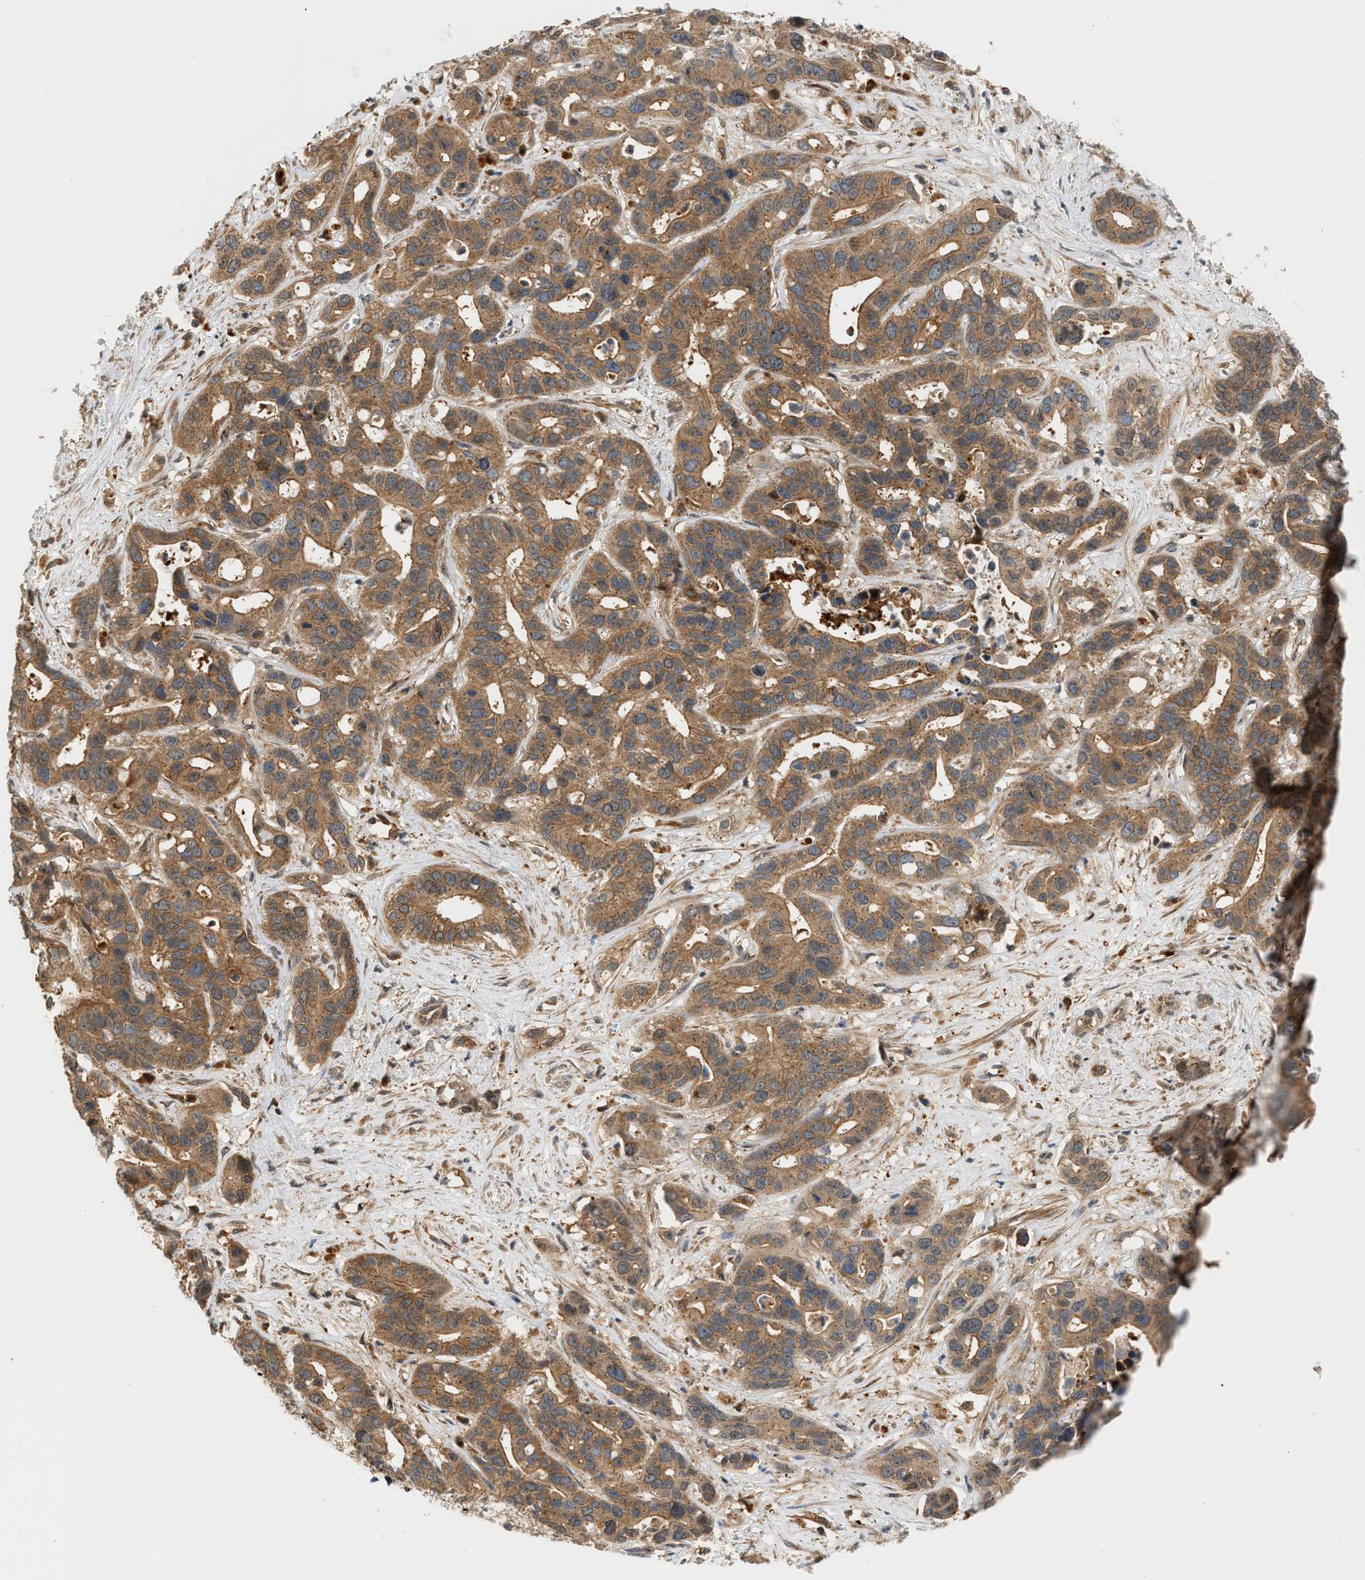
{"staining": {"intensity": "moderate", "quantity": ">75%", "location": "cytoplasmic/membranous"}, "tissue": "liver cancer", "cell_type": "Tumor cells", "image_type": "cancer", "snomed": [{"axis": "morphology", "description": "Cholangiocarcinoma"}, {"axis": "topography", "description": "Liver"}], "caption": "Cholangiocarcinoma (liver) tissue demonstrates moderate cytoplasmic/membranous expression in about >75% of tumor cells, visualized by immunohistochemistry.", "gene": "MAP2K5", "patient": {"sex": "female", "age": 65}}